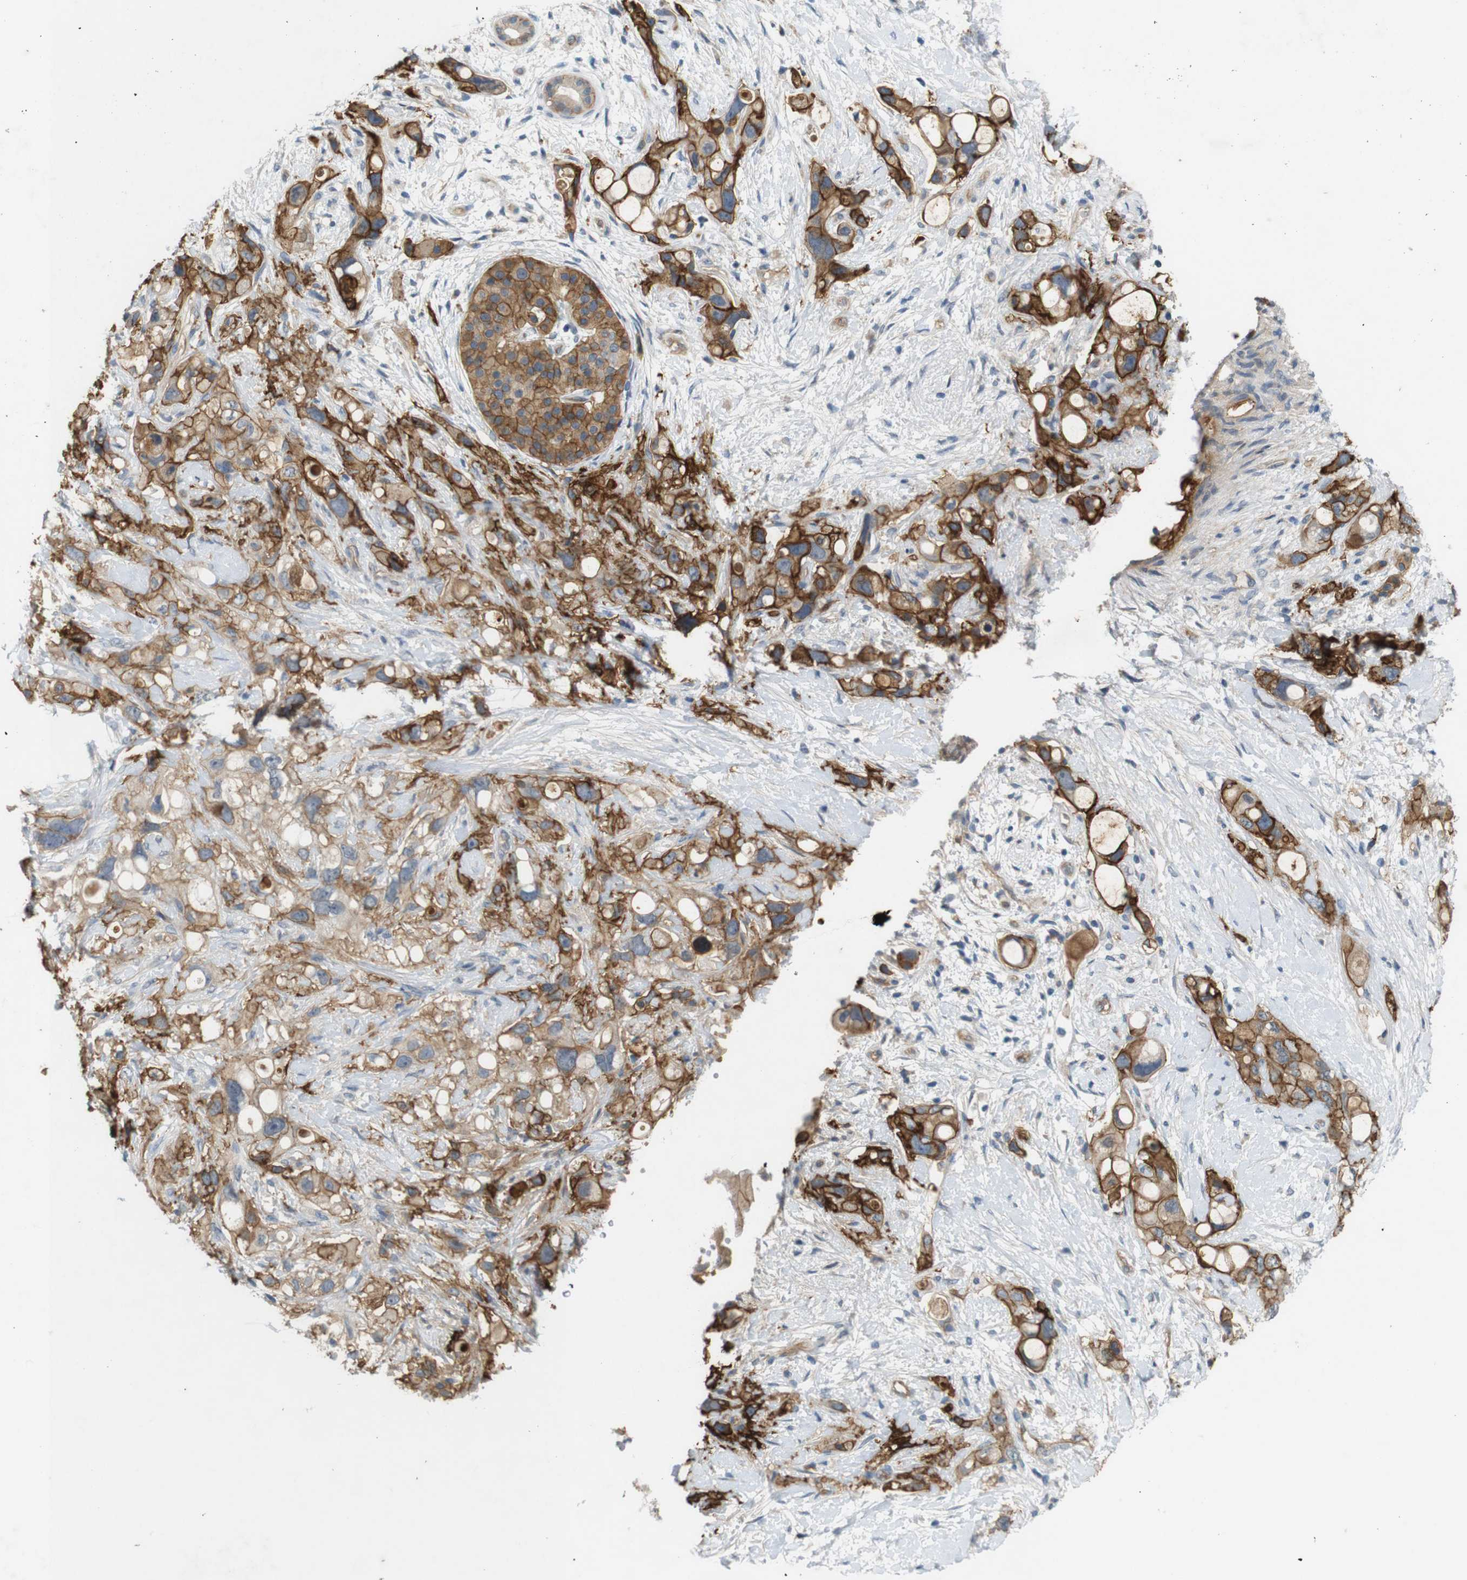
{"staining": {"intensity": "strong", "quantity": ">75%", "location": "cytoplasmic/membranous"}, "tissue": "pancreatic cancer", "cell_type": "Tumor cells", "image_type": "cancer", "snomed": [{"axis": "morphology", "description": "Adenocarcinoma, NOS"}, {"axis": "topography", "description": "Pancreas"}], "caption": "IHC micrograph of neoplastic tissue: human pancreatic cancer (adenocarcinoma) stained using IHC demonstrates high levels of strong protein expression localized specifically in the cytoplasmic/membranous of tumor cells, appearing as a cytoplasmic/membranous brown color.", "gene": "PVR", "patient": {"sex": "female", "age": 56}}